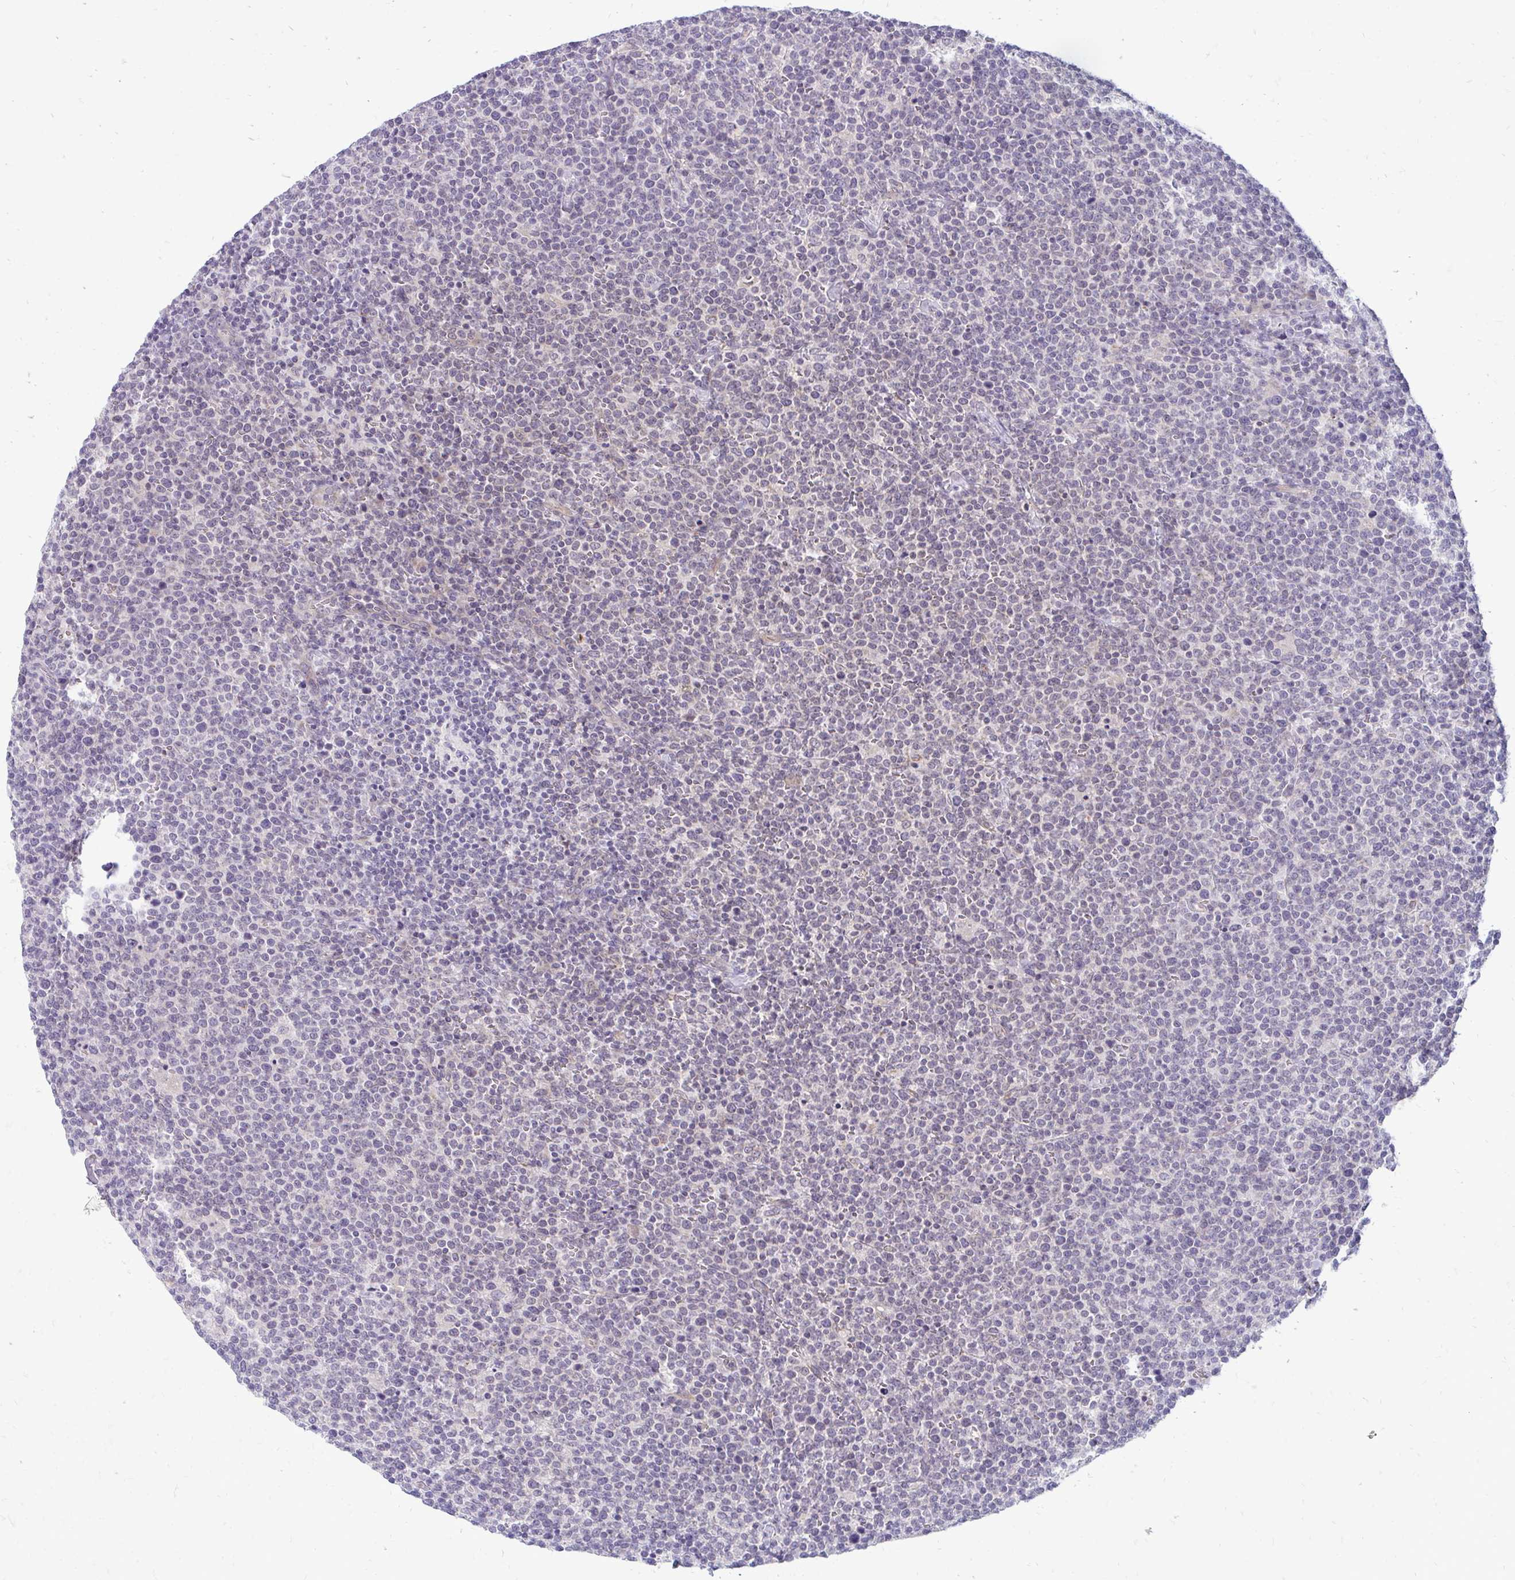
{"staining": {"intensity": "negative", "quantity": "none", "location": "none"}, "tissue": "lymphoma", "cell_type": "Tumor cells", "image_type": "cancer", "snomed": [{"axis": "morphology", "description": "Malignant lymphoma, non-Hodgkin's type, High grade"}, {"axis": "topography", "description": "Lymph node"}], "caption": "Tumor cells are negative for protein expression in human lymphoma.", "gene": "ACSL5", "patient": {"sex": "male", "age": 61}}